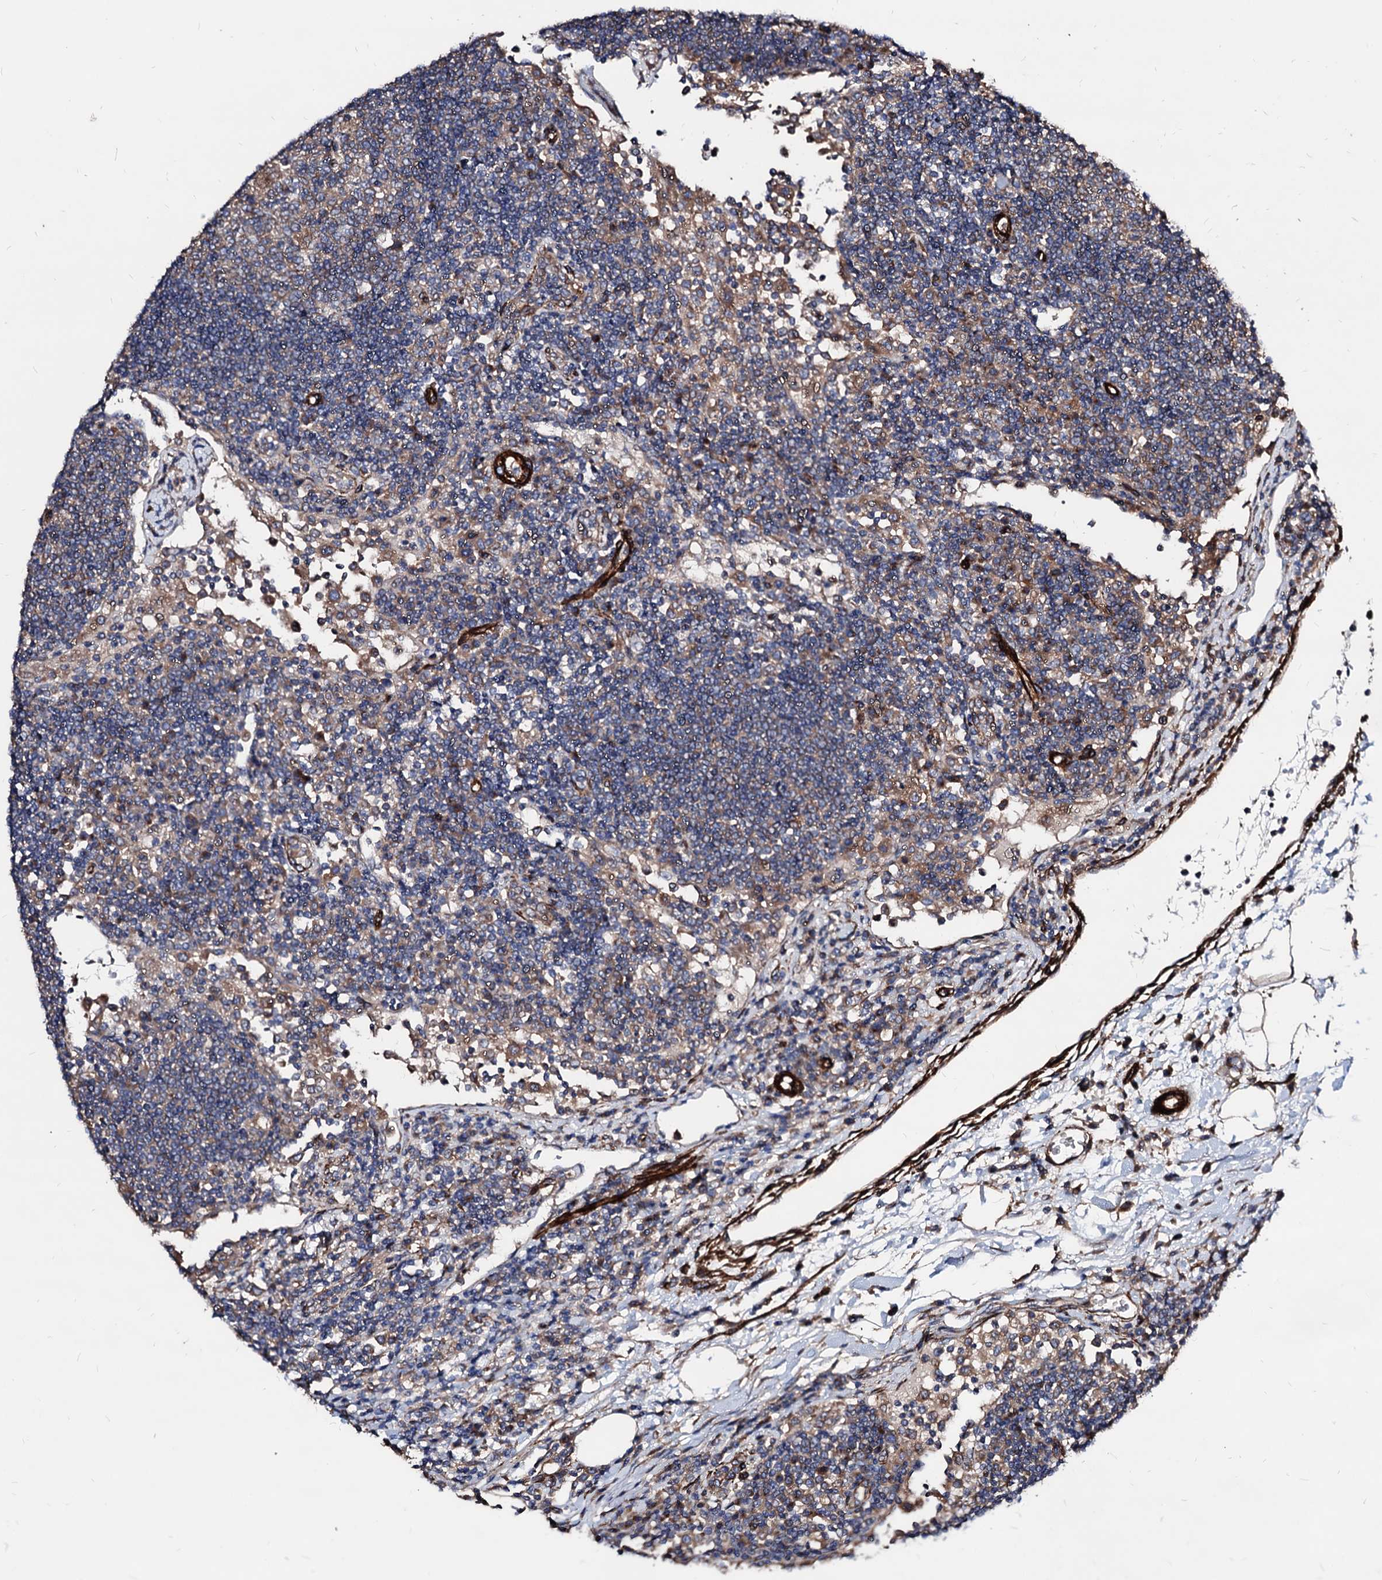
{"staining": {"intensity": "moderate", "quantity": "<25%", "location": "cytoplasmic/membranous"}, "tissue": "lymph node", "cell_type": "Germinal center cells", "image_type": "normal", "snomed": [{"axis": "morphology", "description": "Normal tissue, NOS"}, {"axis": "topography", "description": "Lymph node"}], "caption": "Immunohistochemical staining of normal lymph node shows low levels of moderate cytoplasmic/membranous staining in approximately <25% of germinal center cells.", "gene": "WDR11", "patient": {"sex": "female", "age": 53}}